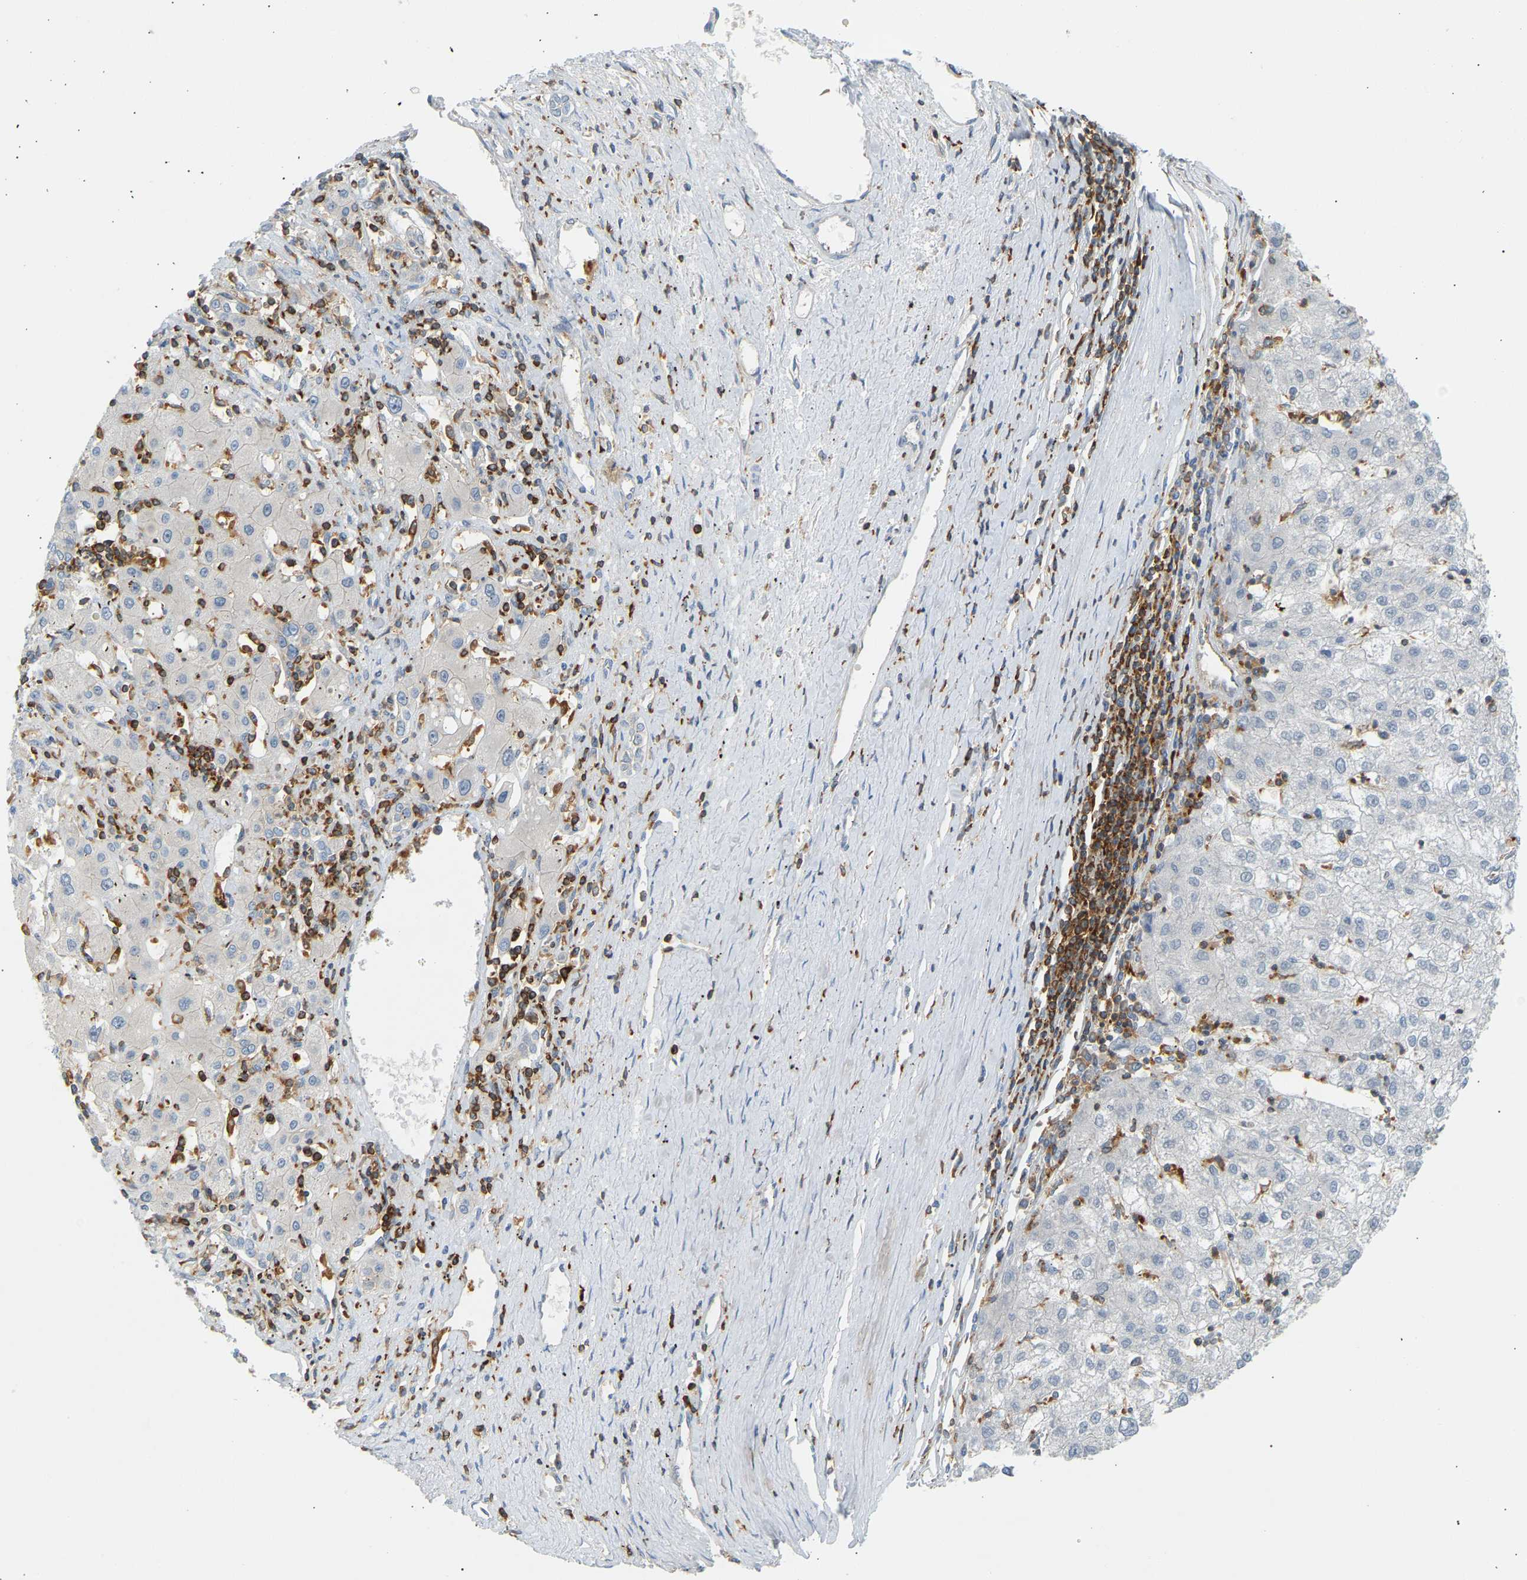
{"staining": {"intensity": "negative", "quantity": "none", "location": "none"}, "tissue": "liver cancer", "cell_type": "Tumor cells", "image_type": "cancer", "snomed": [{"axis": "morphology", "description": "Carcinoma, Hepatocellular, NOS"}, {"axis": "topography", "description": "Liver"}], "caption": "DAB immunohistochemical staining of hepatocellular carcinoma (liver) displays no significant positivity in tumor cells. Brightfield microscopy of IHC stained with DAB (brown) and hematoxylin (blue), captured at high magnification.", "gene": "FNBP1", "patient": {"sex": "male", "age": 72}}